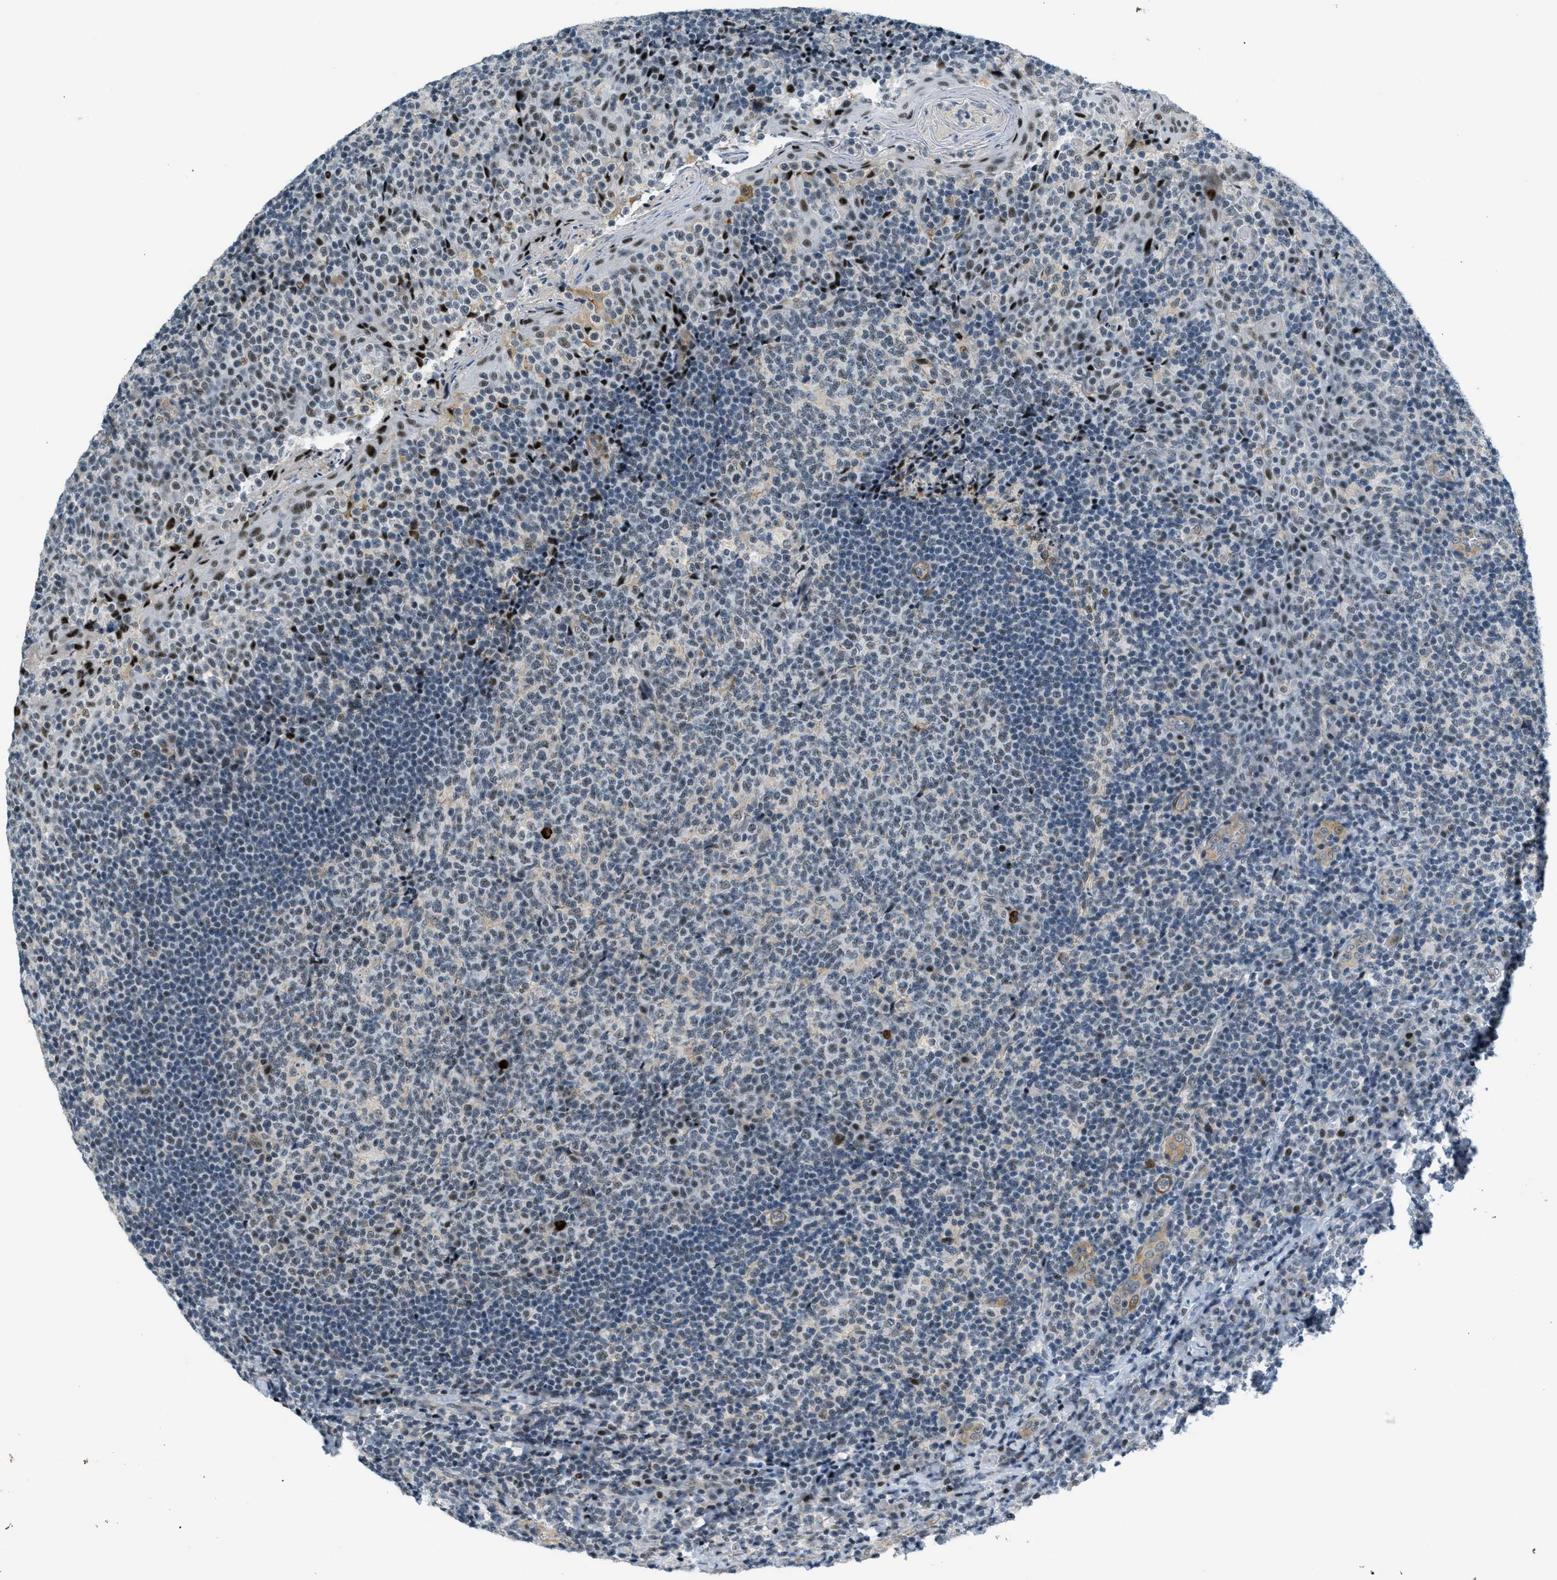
{"staining": {"intensity": "weak", "quantity": "<25%", "location": "nuclear"}, "tissue": "tonsil", "cell_type": "Germinal center cells", "image_type": "normal", "snomed": [{"axis": "morphology", "description": "Normal tissue, NOS"}, {"axis": "topography", "description": "Tonsil"}], "caption": "IHC of normal tonsil reveals no positivity in germinal center cells. The staining is performed using DAB brown chromogen with nuclei counter-stained in using hematoxylin.", "gene": "ZDHHC23", "patient": {"sex": "male", "age": 17}}